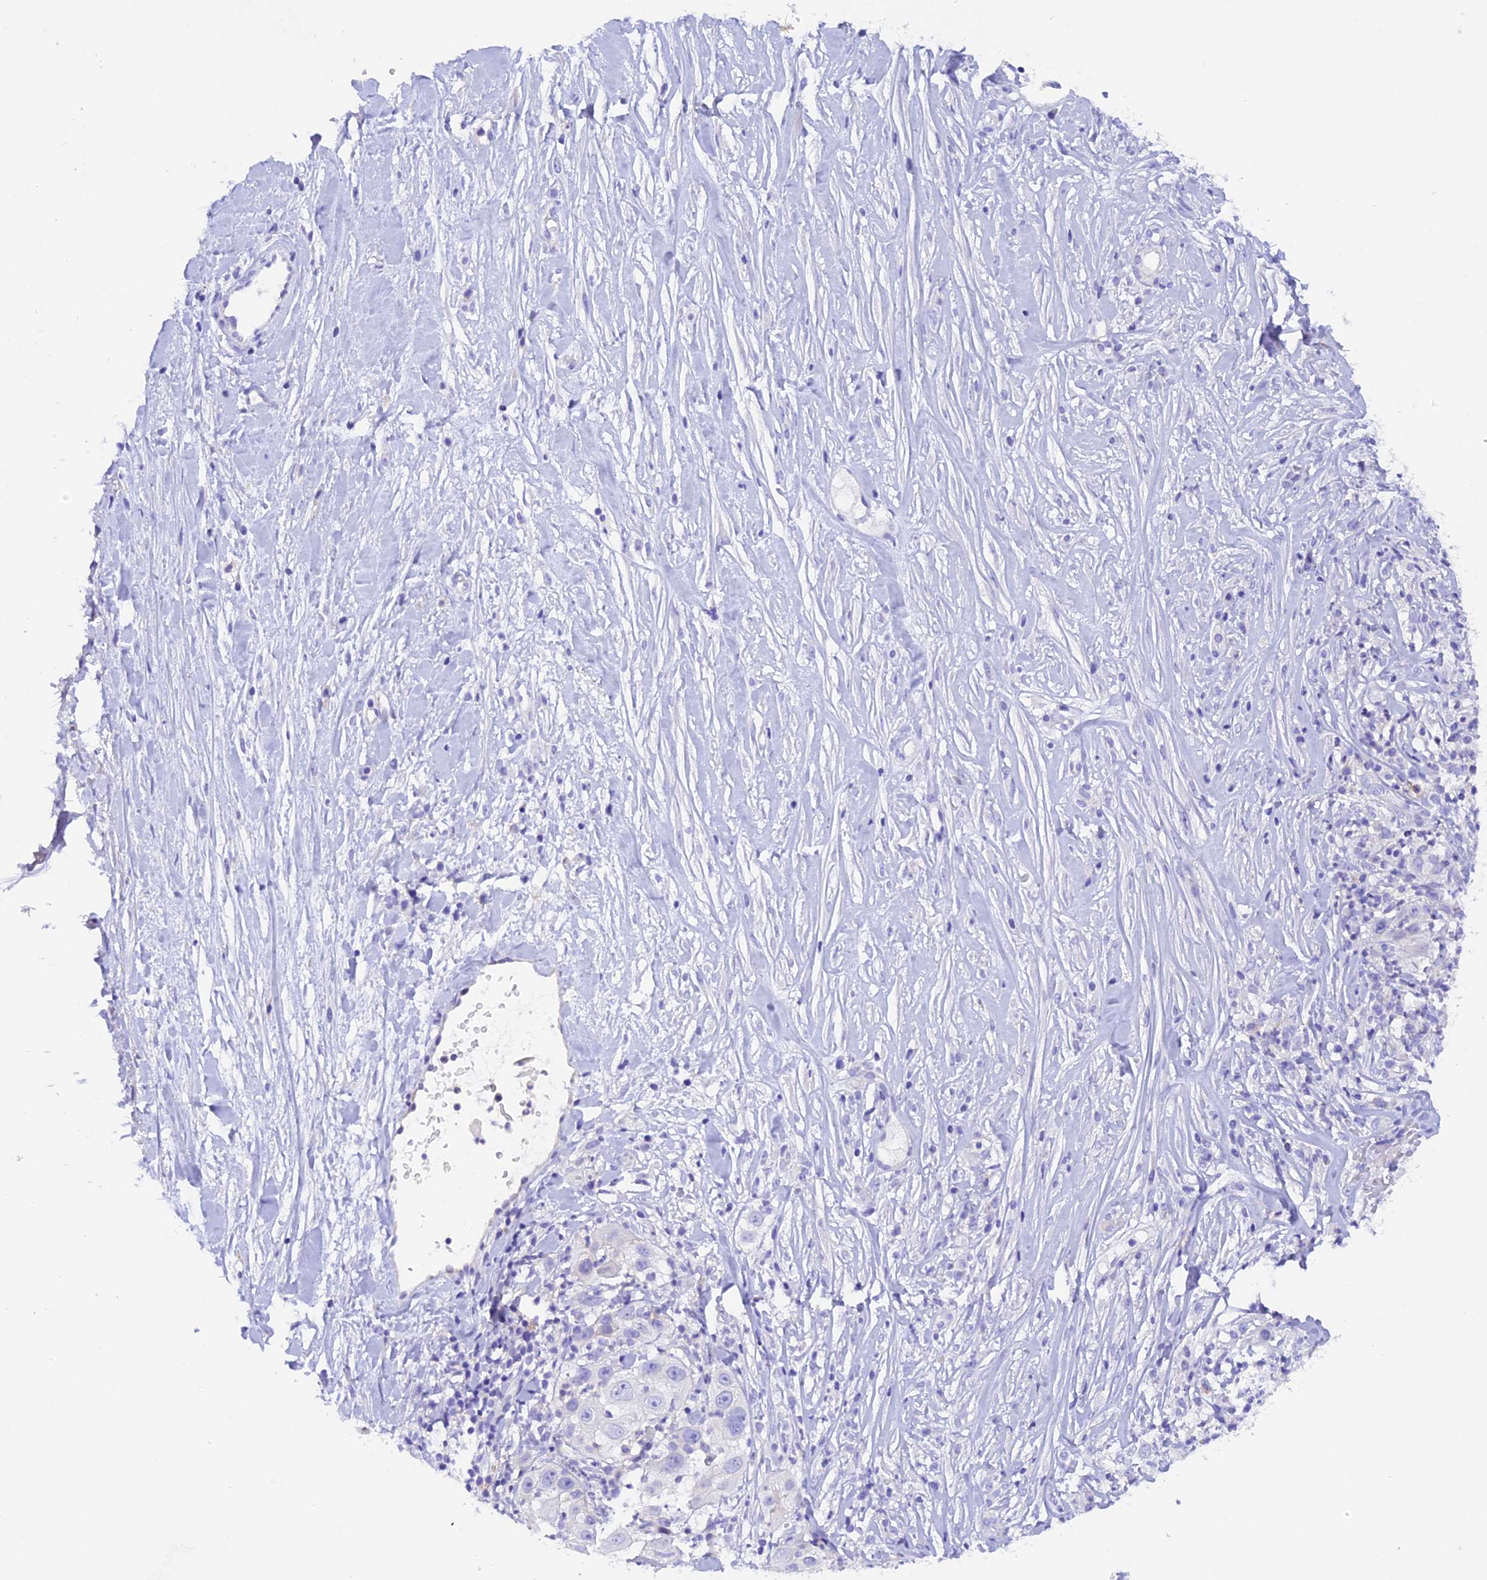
{"staining": {"intensity": "negative", "quantity": "none", "location": "none"}, "tissue": "skin cancer", "cell_type": "Tumor cells", "image_type": "cancer", "snomed": [{"axis": "morphology", "description": "Squamous cell carcinoma, NOS"}, {"axis": "topography", "description": "Skin"}], "caption": "Immunohistochemistry (IHC) histopathology image of neoplastic tissue: skin squamous cell carcinoma stained with DAB (3,3'-diaminobenzidine) displays no significant protein expression in tumor cells. (DAB IHC with hematoxylin counter stain).", "gene": "COL6A5", "patient": {"sex": "female", "age": 44}}